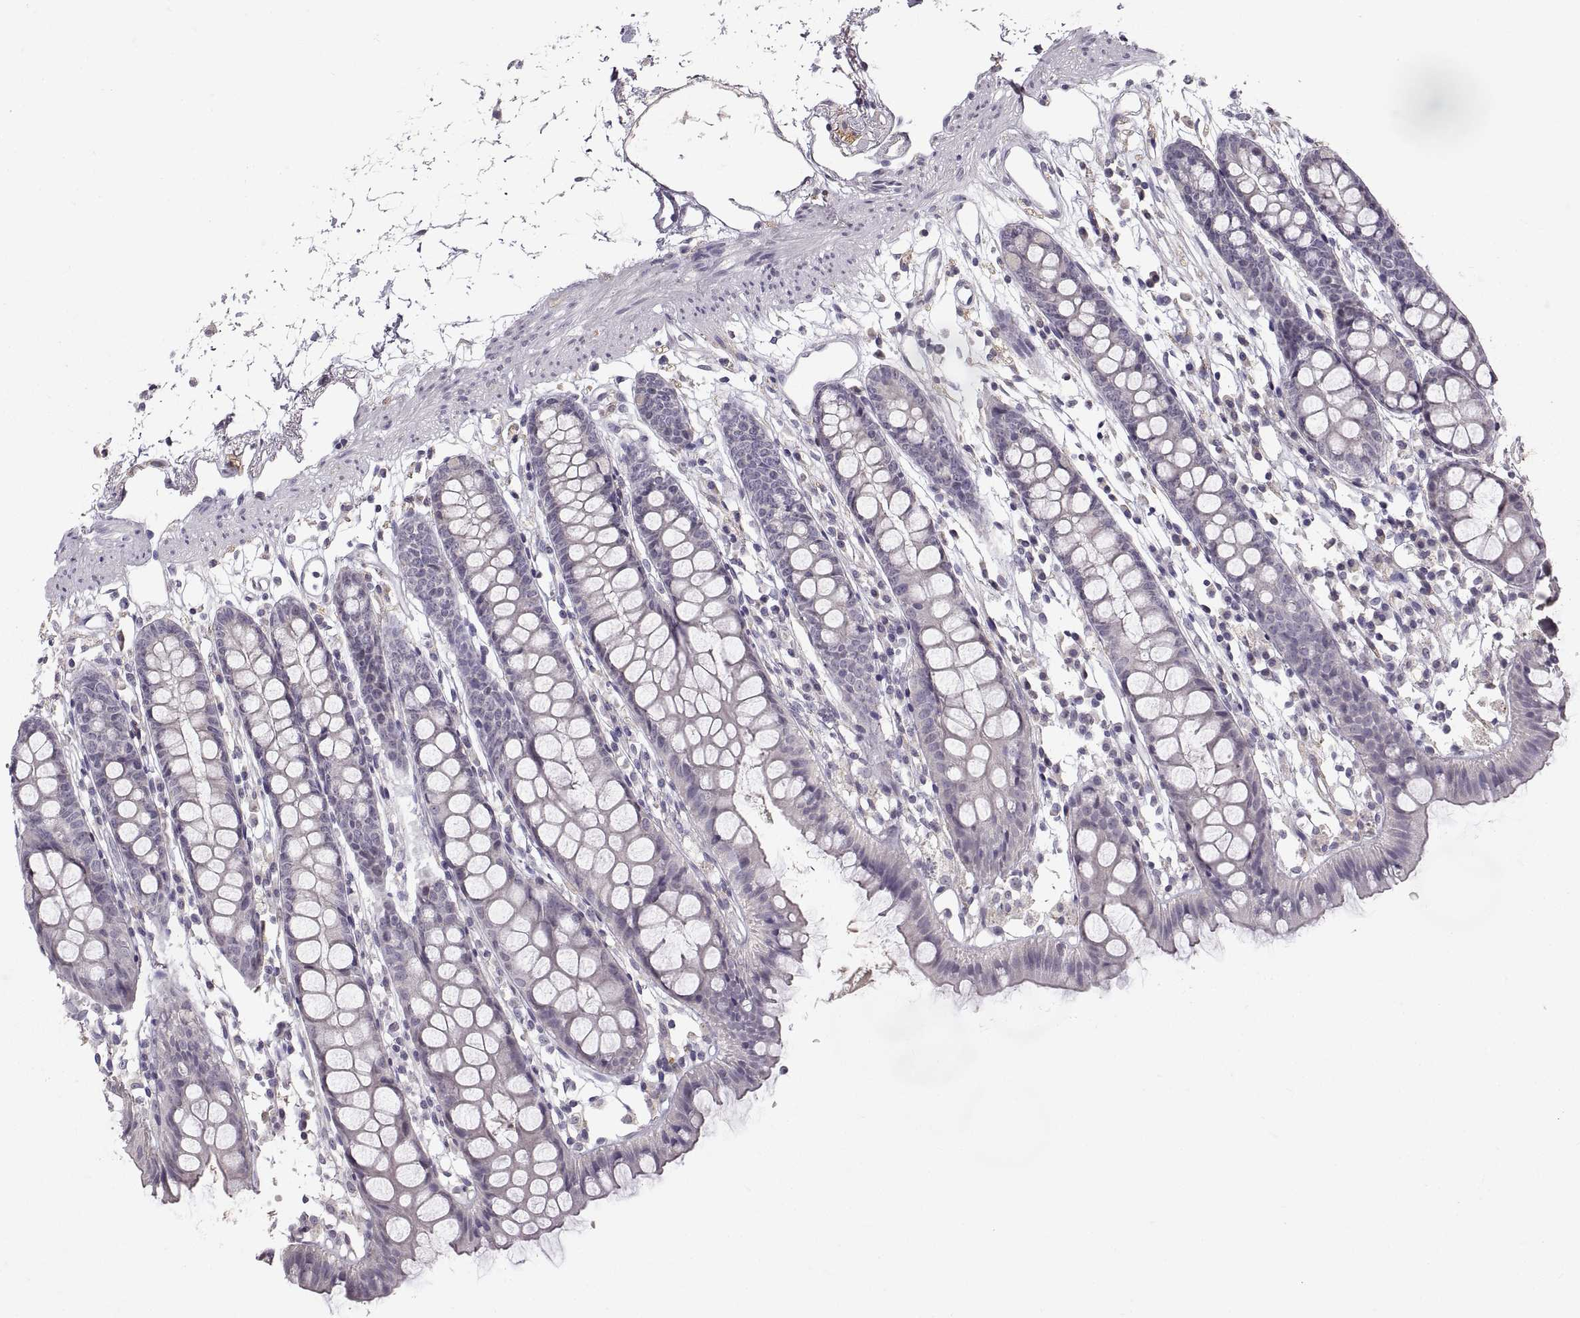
{"staining": {"intensity": "negative", "quantity": "none", "location": "none"}, "tissue": "colon", "cell_type": "Endothelial cells", "image_type": "normal", "snomed": [{"axis": "morphology", "description": "Normal tissue, NOS"}, {"axis": "topography", "description": "Colon"}], "caption": "This is a photomicrograph of immunohistochemistry staining of normal colon, which shows no positivity in endothelial cells.", "gene": "CDH2", "patient": {"sex": "male", "age": 47}}